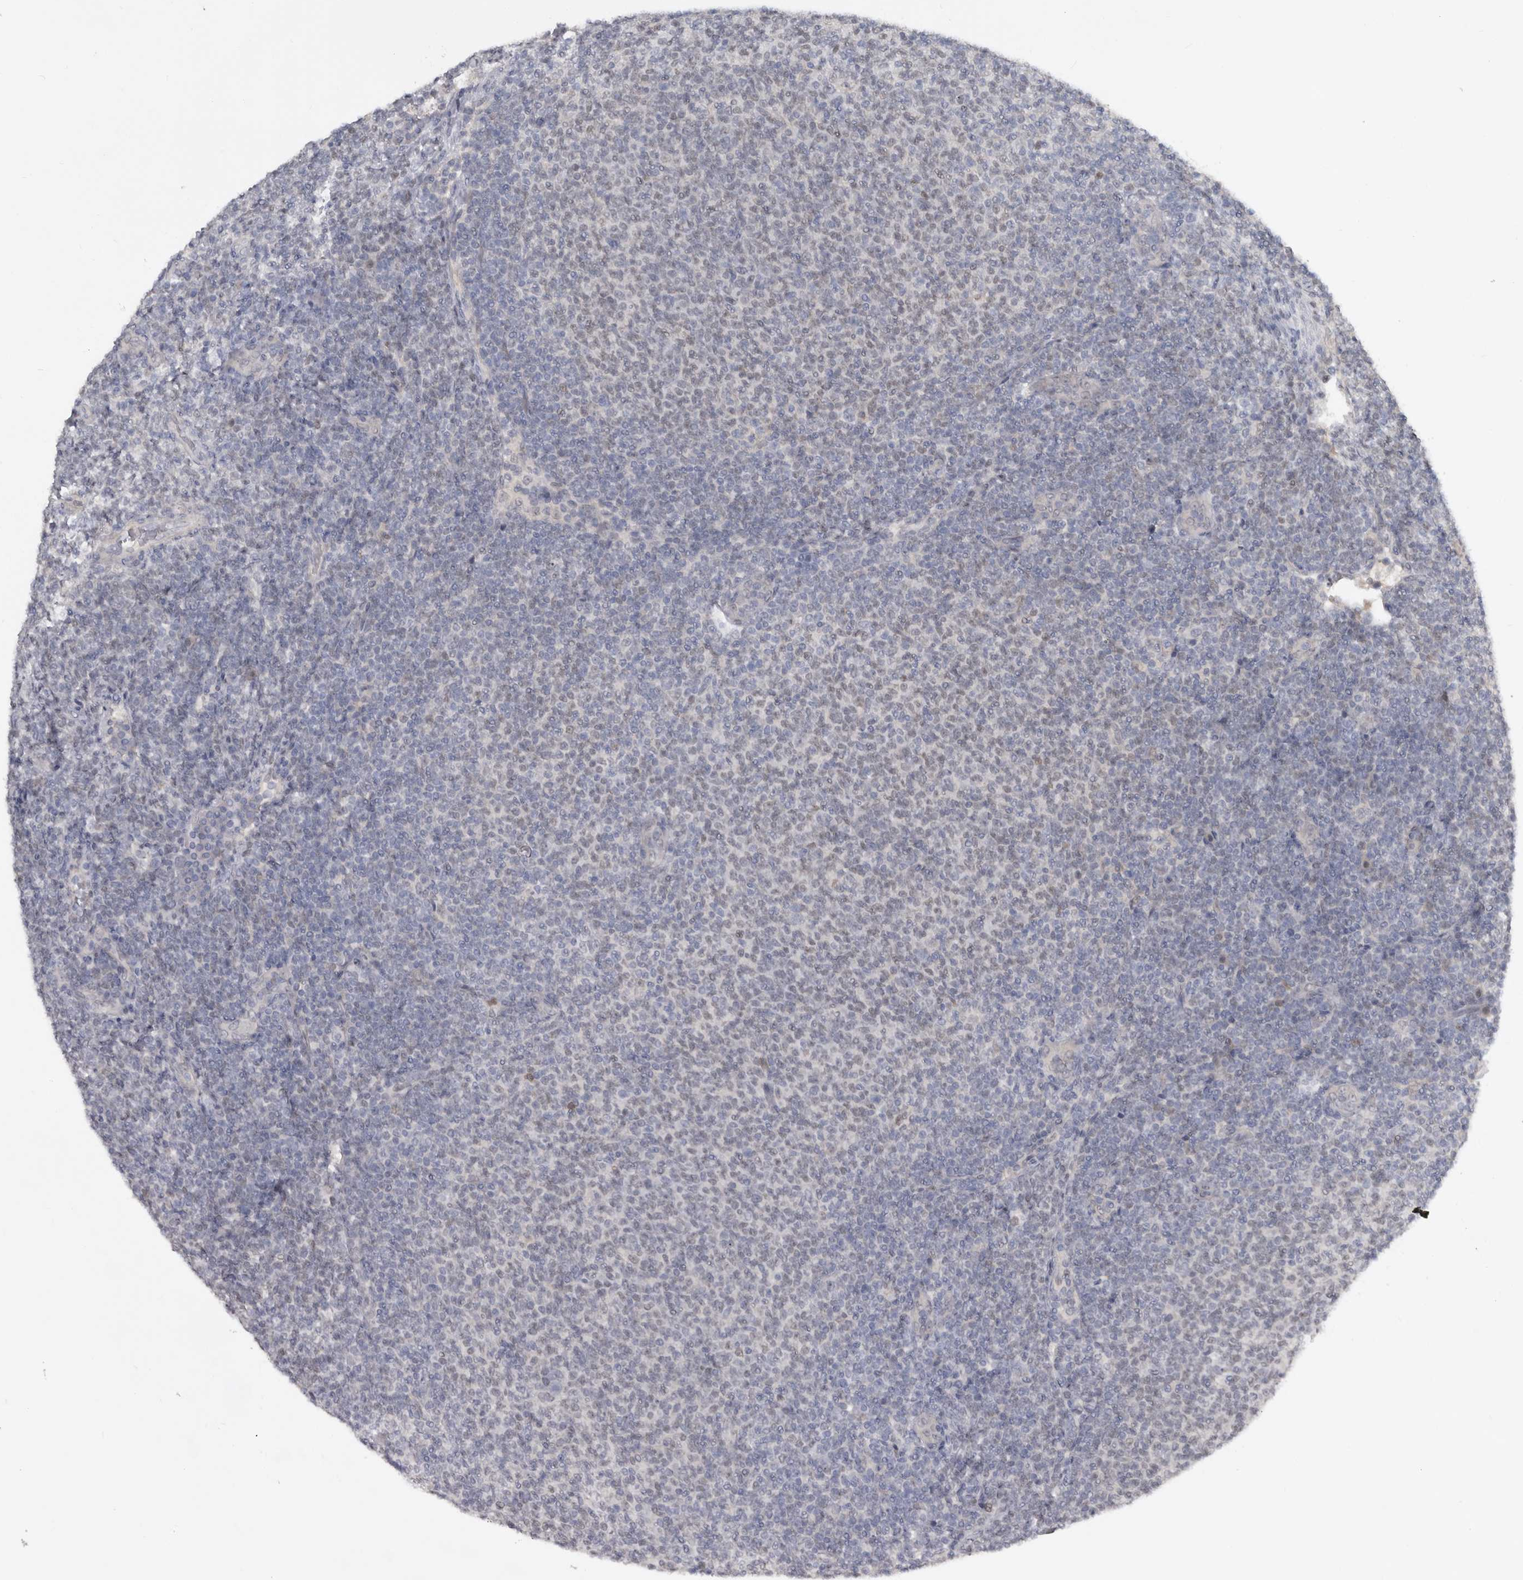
{"staining": {"intensity": "negative", "quantity": "none", "location": "none"}, "tissue": "lymphoma", "cell_type": "Tumor cells", "image_type": "cancer", "snomed": [{"axis": "morphology", "description": "Malignant lymphoma, non-Hodgkin's type, Low grade"}, {"axis": "topography", "description": "Lymph node"}], "caption": "Malignant lymphoma, non-Hodgkin's type (low-grade) stained for a protein using immunohistochemistry shows no expression tumor cells.", "gene": "RBKS", "patient": {"sex": "male", "age": 66}}